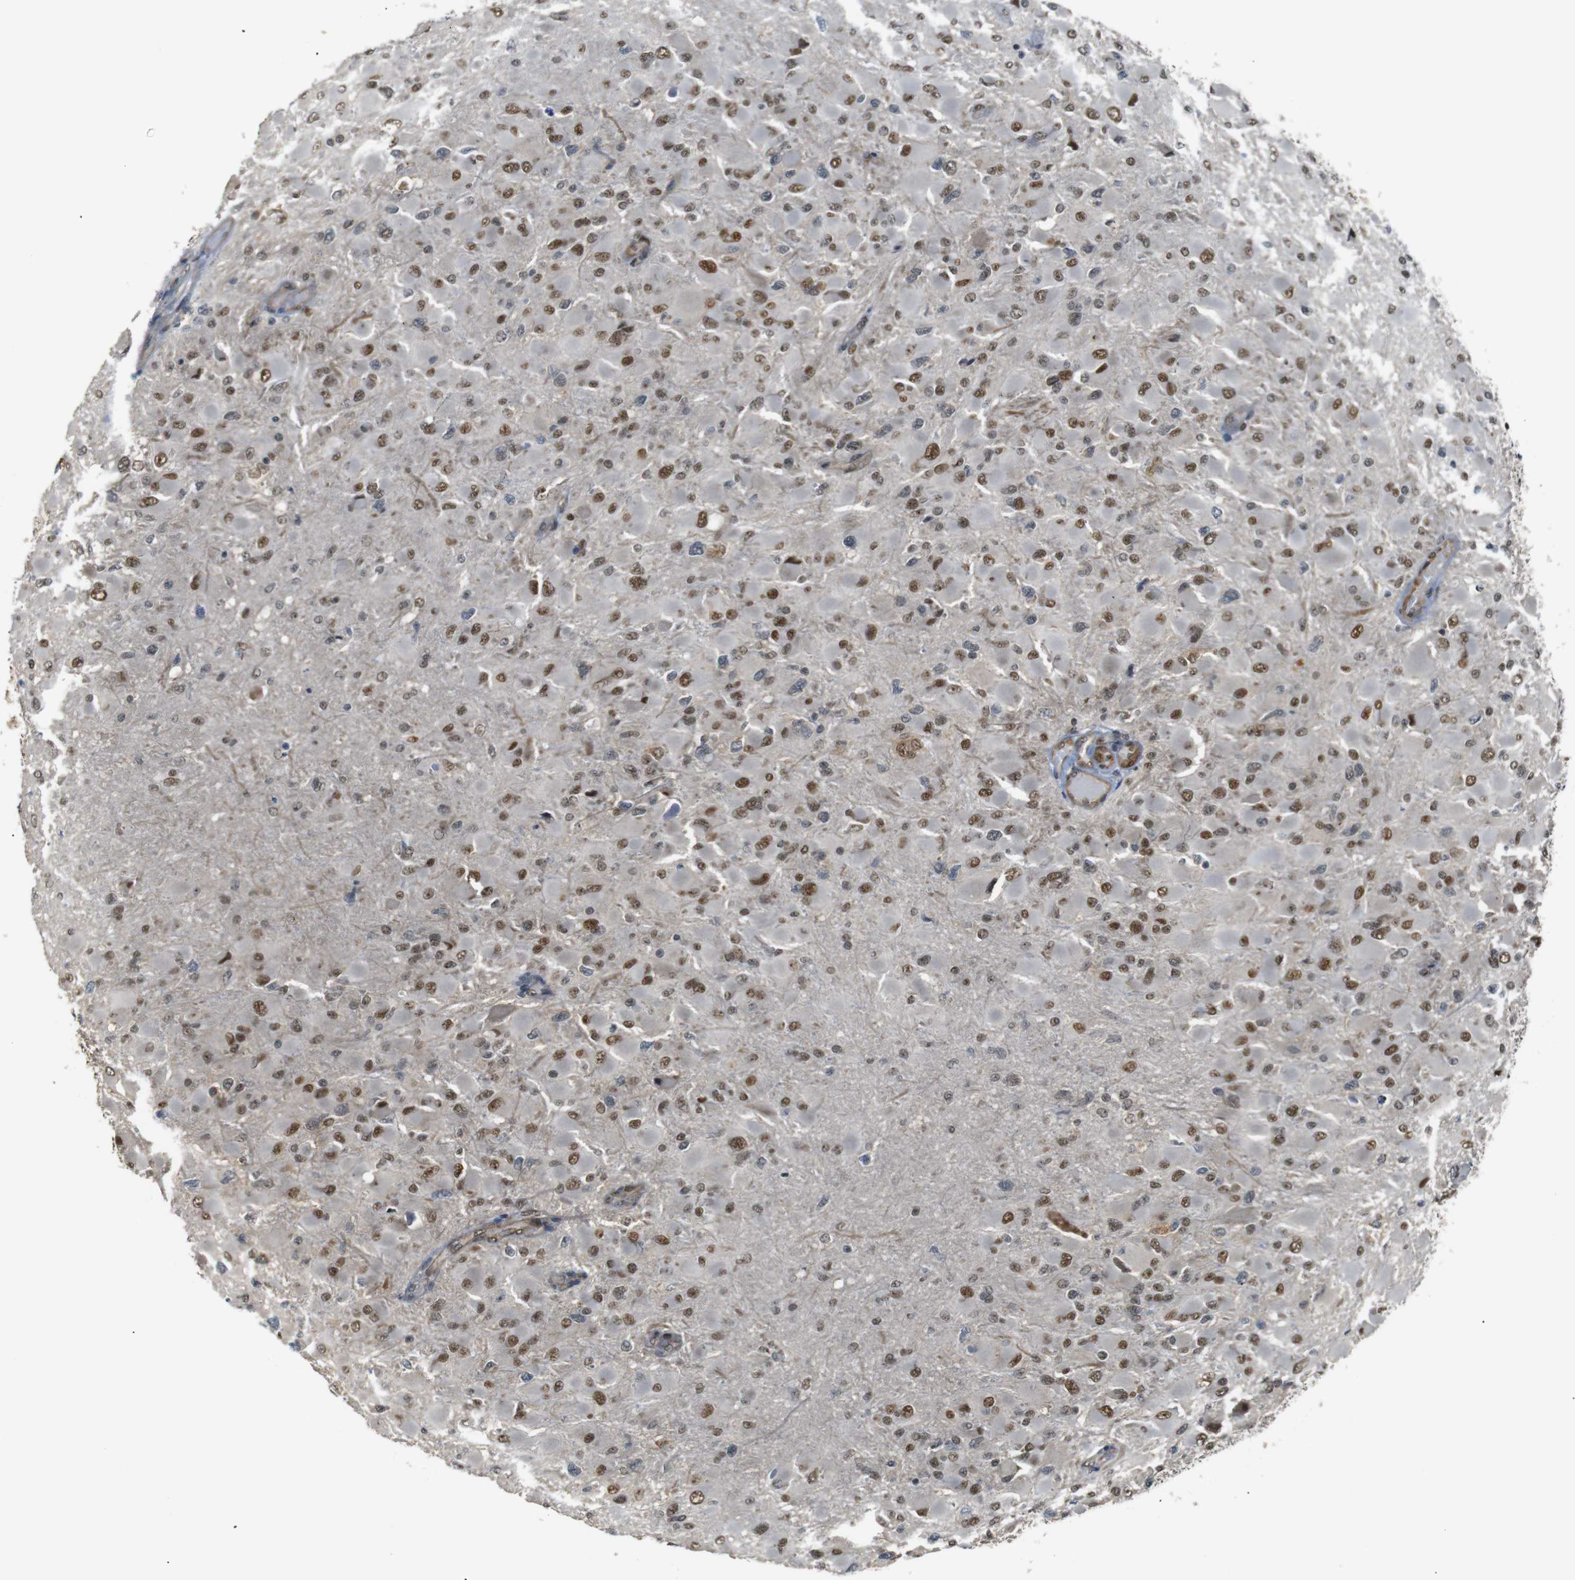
{"staining": {"intensity": "strong", "quantity": "25%-75%", "location": "nuclear"}, "tissue": "glioma", "cell_type": "Tumor cells", "image_type": "cancer", "snomed": [{"axis": "morphology", "description": "Glioma, malignant, High grade"}, {"axis": "topography", "description": "Cerebral cortex"}], "caption": "A brown stain labels strong nuclear expression of a protein in human malignant high-grade glioma tumor cells. The staining was performed using DAB to visualize the protein expression in brown, while the nuclei were stained in blue with hematoxylin (Magnification: 20x).", "gene": "PARN", "patient": {"sex": "female", "age": 36}}